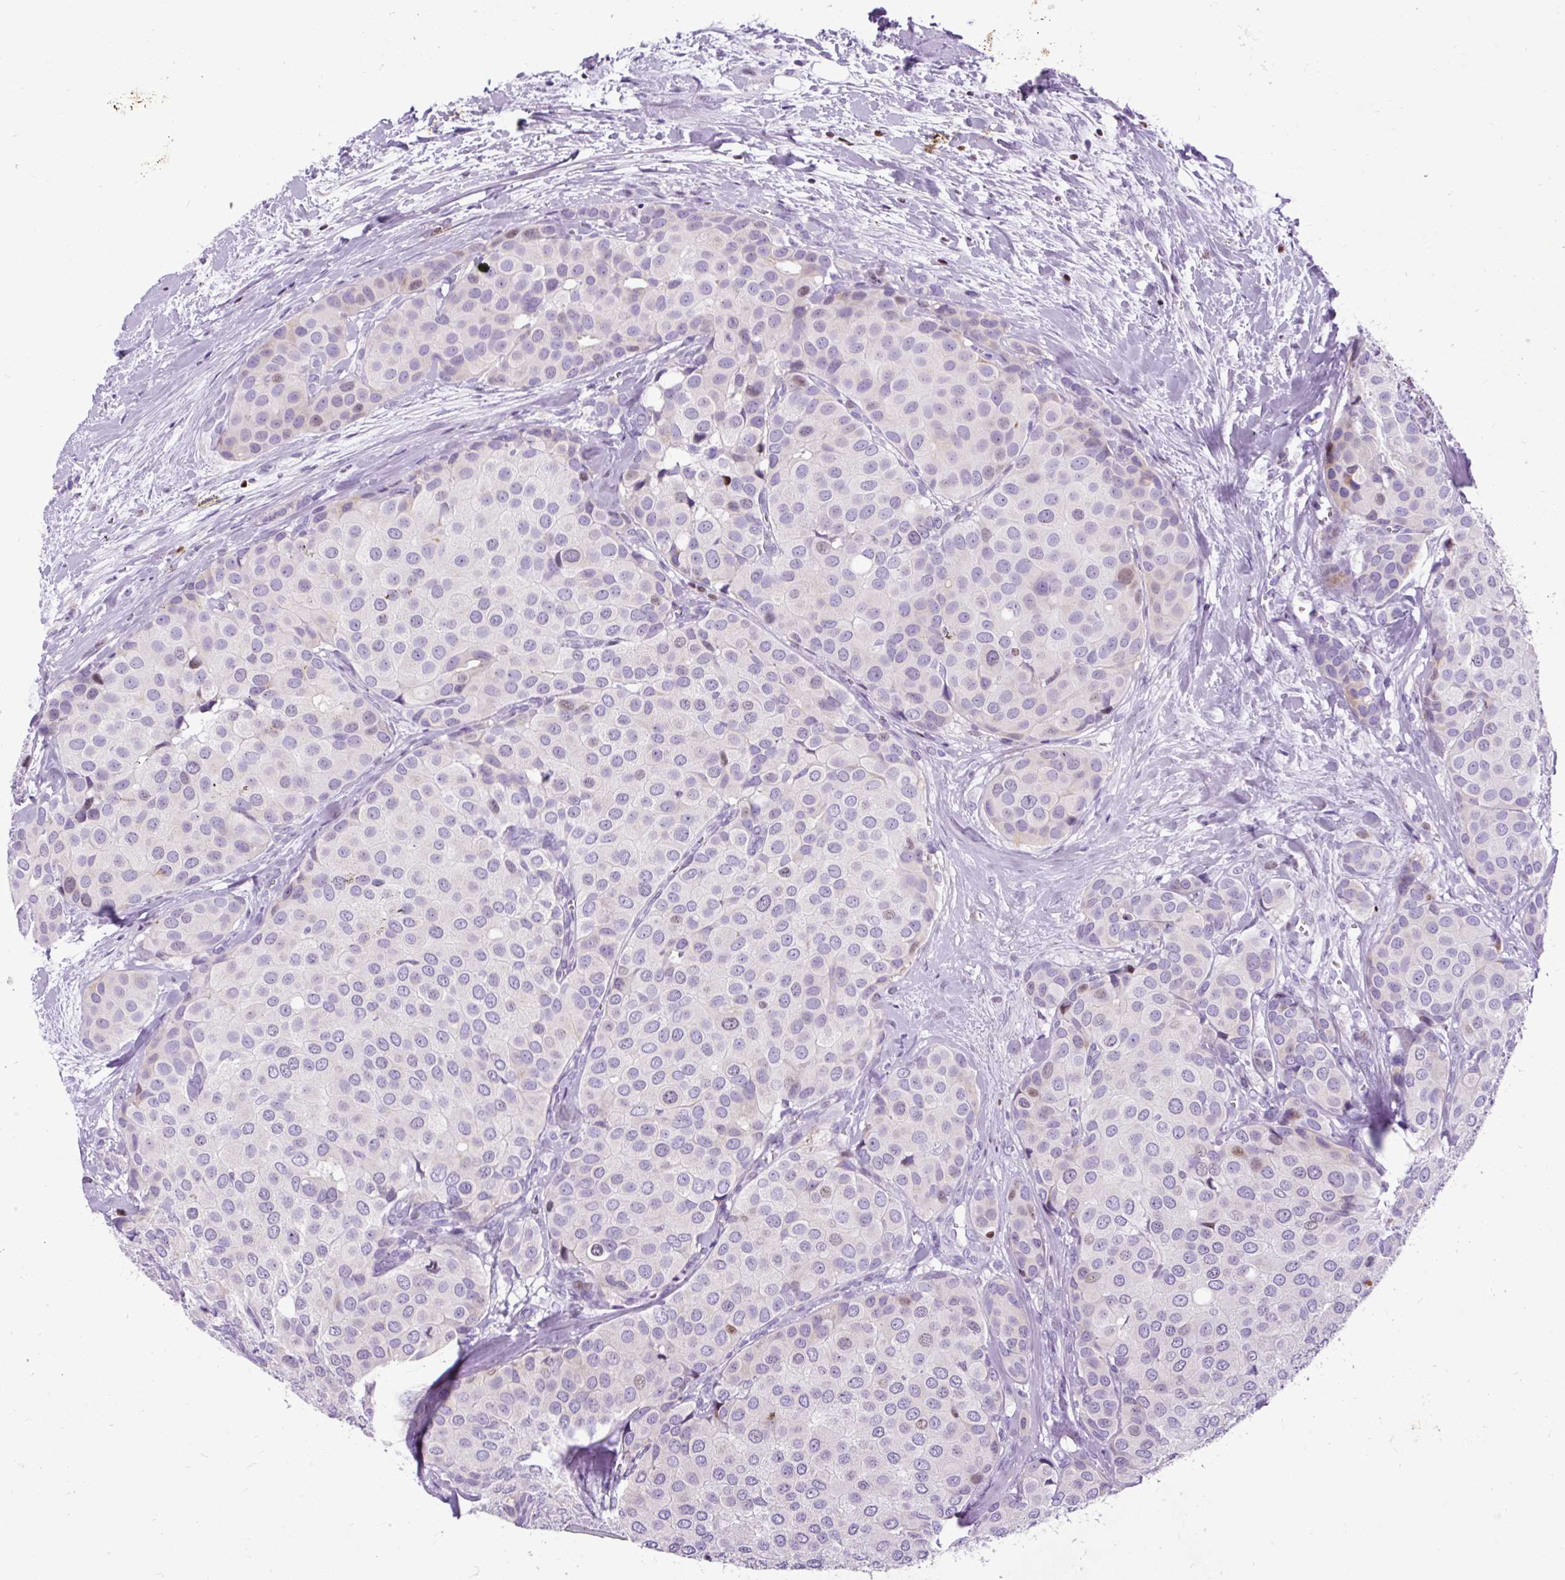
{"staining": {"intensity": "negative", "quantity": "none", "location": "none"}, "tissue": "breast cancer", "cell_type": "Tumor cells", "image_type": "cancer", "snomed": [{"axis": "morphology", "description": "Duct carcinoma"}, {"axis": "topography", "description": "Breast"}], "caption": "Tumor cells are negative for brown protein staining in breast infiltrating ductal carcinoma. (Brightfield microscopy of DAB (3,3'-diaminobenzidine) immunohistochemistry (IHC) at high magnification).", "gene": "SPC24", "patient": {"sex": "female", "age": 70}}